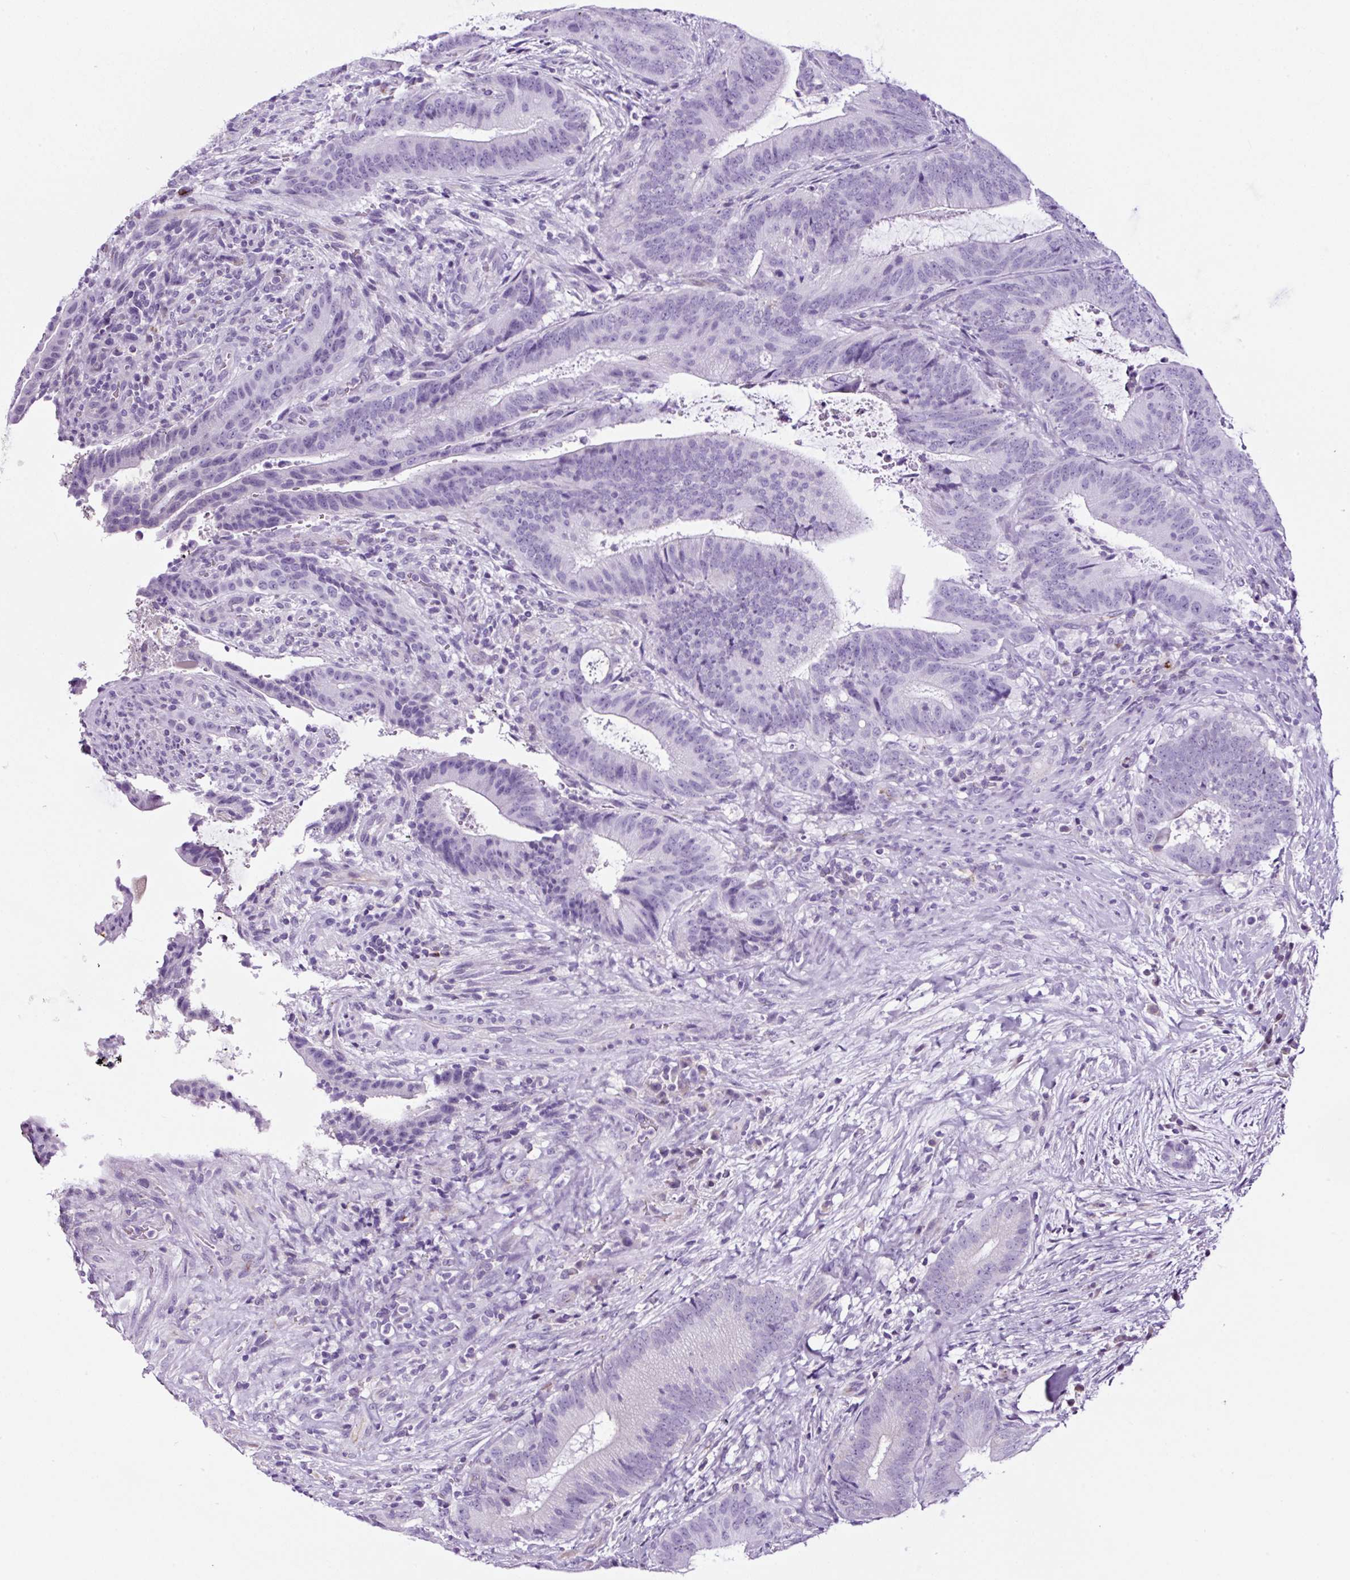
{"staining": {"intensity": "negative", "quantity": "none", "location": "none"}, "tissue": "colorectal cancer", "cell_type": "Tumor cells", "image_type": "cancer", "snomed": [{"axis": "morphology", "description": "Adenocarcinoma, NOS"}, {"axis": "topography", "description": "Colon"}], "caption": "There is no significant staining in tumor cells of colorectal cancer (adenocarcinoma).", "gene": "TAFA3", "patient": {"sex": "female", "age": 43}}